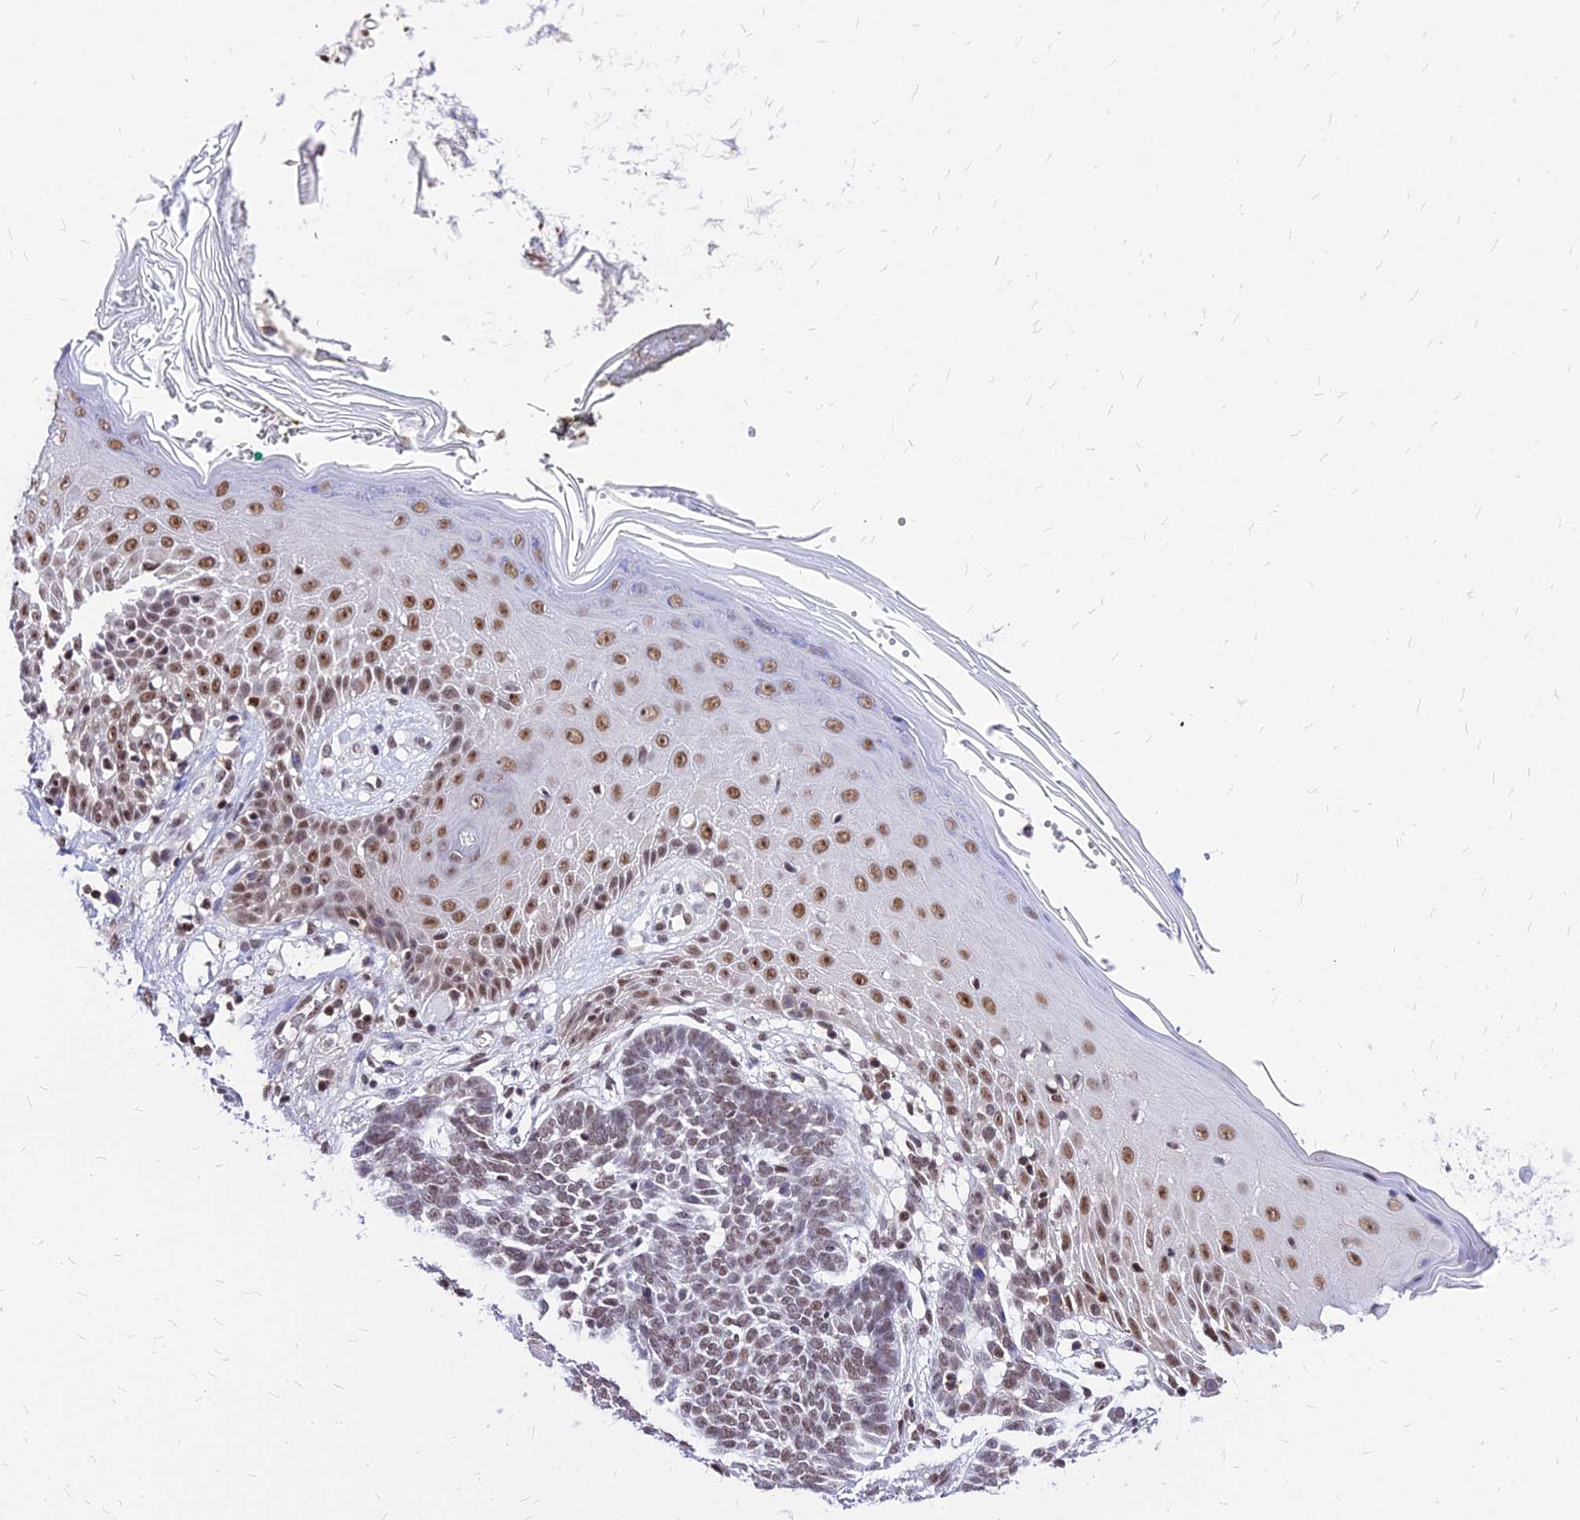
{"staining": {"intensity": "moderate", "quantity": ">75%", "location": "nuclear"}, "tissue": "skin cancer", "cell_type": "Tumor cells", "image_type": "cancer", "snomed": [{"axis": "morphology", "description": "Normal tissue, NOS"}, {"axis": "morphology", "description": "Basal cell carcinoma"}, {"axis": "topography", "description": "Skin"}], "caption": "Immunohistochemistry (IHC) histopathology image of skin cancer (basal cell carcinoma) stained for a protein (brown), which exhibits medium levels of moderate nuclear positivity in approximately >75% of tumor cells.", "gene": "PAXX", "patient": {"sex": "male", "age": 64}}